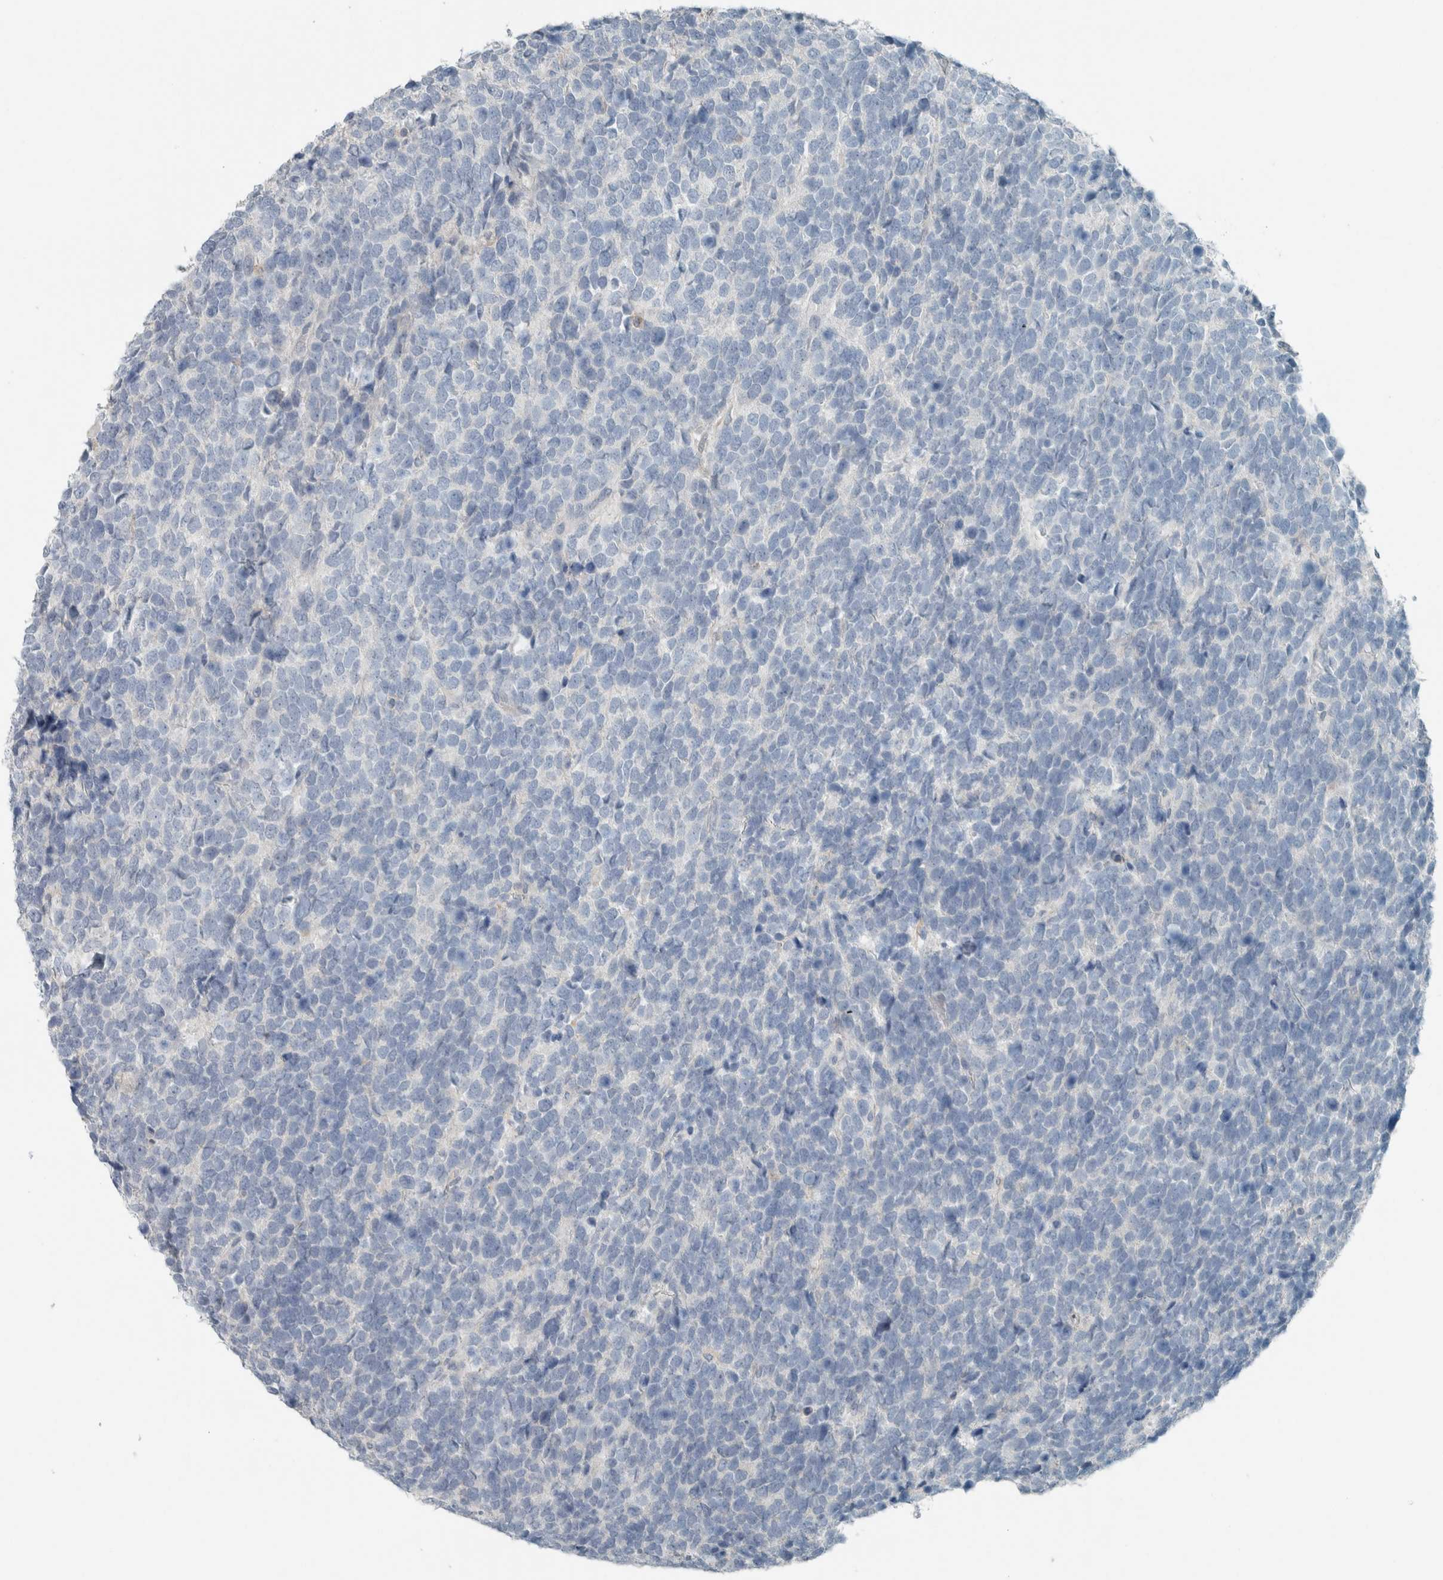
{"staining": {"intensity": "negative", "quantity": "none", "location": "none"}, "tissue": "urothelial cancer", "cell_type": "Tumor cells", "image_type": "cancer", "snomed": [{"axis": "morphology", "description": "Urothelial carcinoma, High grade"}, {"axis": "topography", "description": "Urinary bladder"}], "caption": "The photomicrograph demonstrates no significant positivity in tumor cells of urothelial carcinoma (high-grade). (DAB immunohistochemistry (IHC) with hematoxylin counter stain).", "gene": "SCIN", "patient": {"sex": "female", "age": 82}}